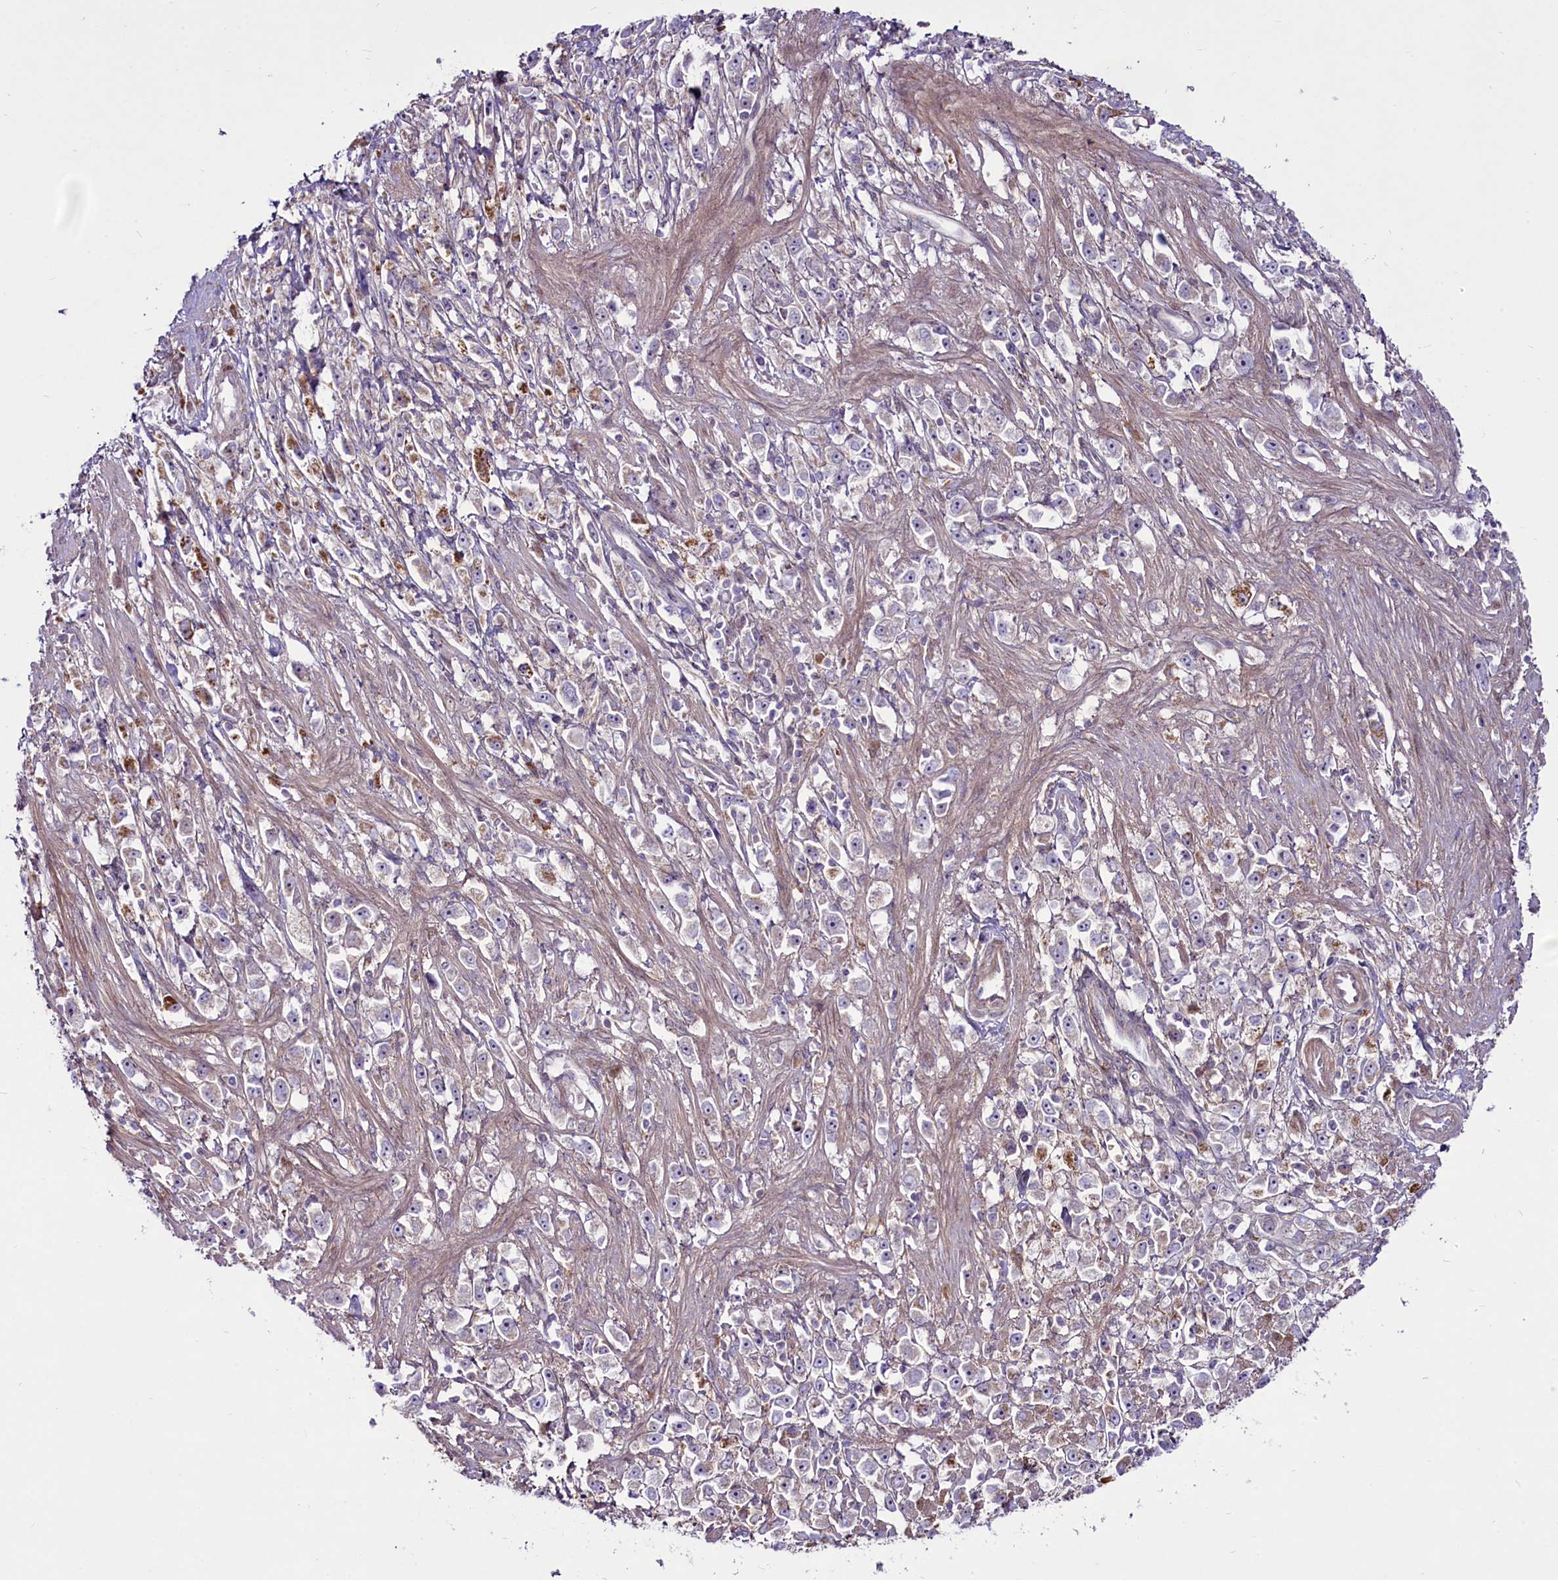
{"staining": {"intensity": "negative", "quantity": "none", "location": "none"}, "tissue": "stomach cancer", "cell_type": "Tumor cells", "image_type": "cancer", "snomed": [{"axis": "morphology", "description": "Adenocarcinoma, NOS"}, {"axis": "topography", "description": "Stomach"}], "caption": "The immunohistochemistry micrograph has no significant staining in tumor cells of adenocarcinoma (stomach) tissue.", "gene": "RSBN1", "patient": {"sex": "female", "age": 59}}